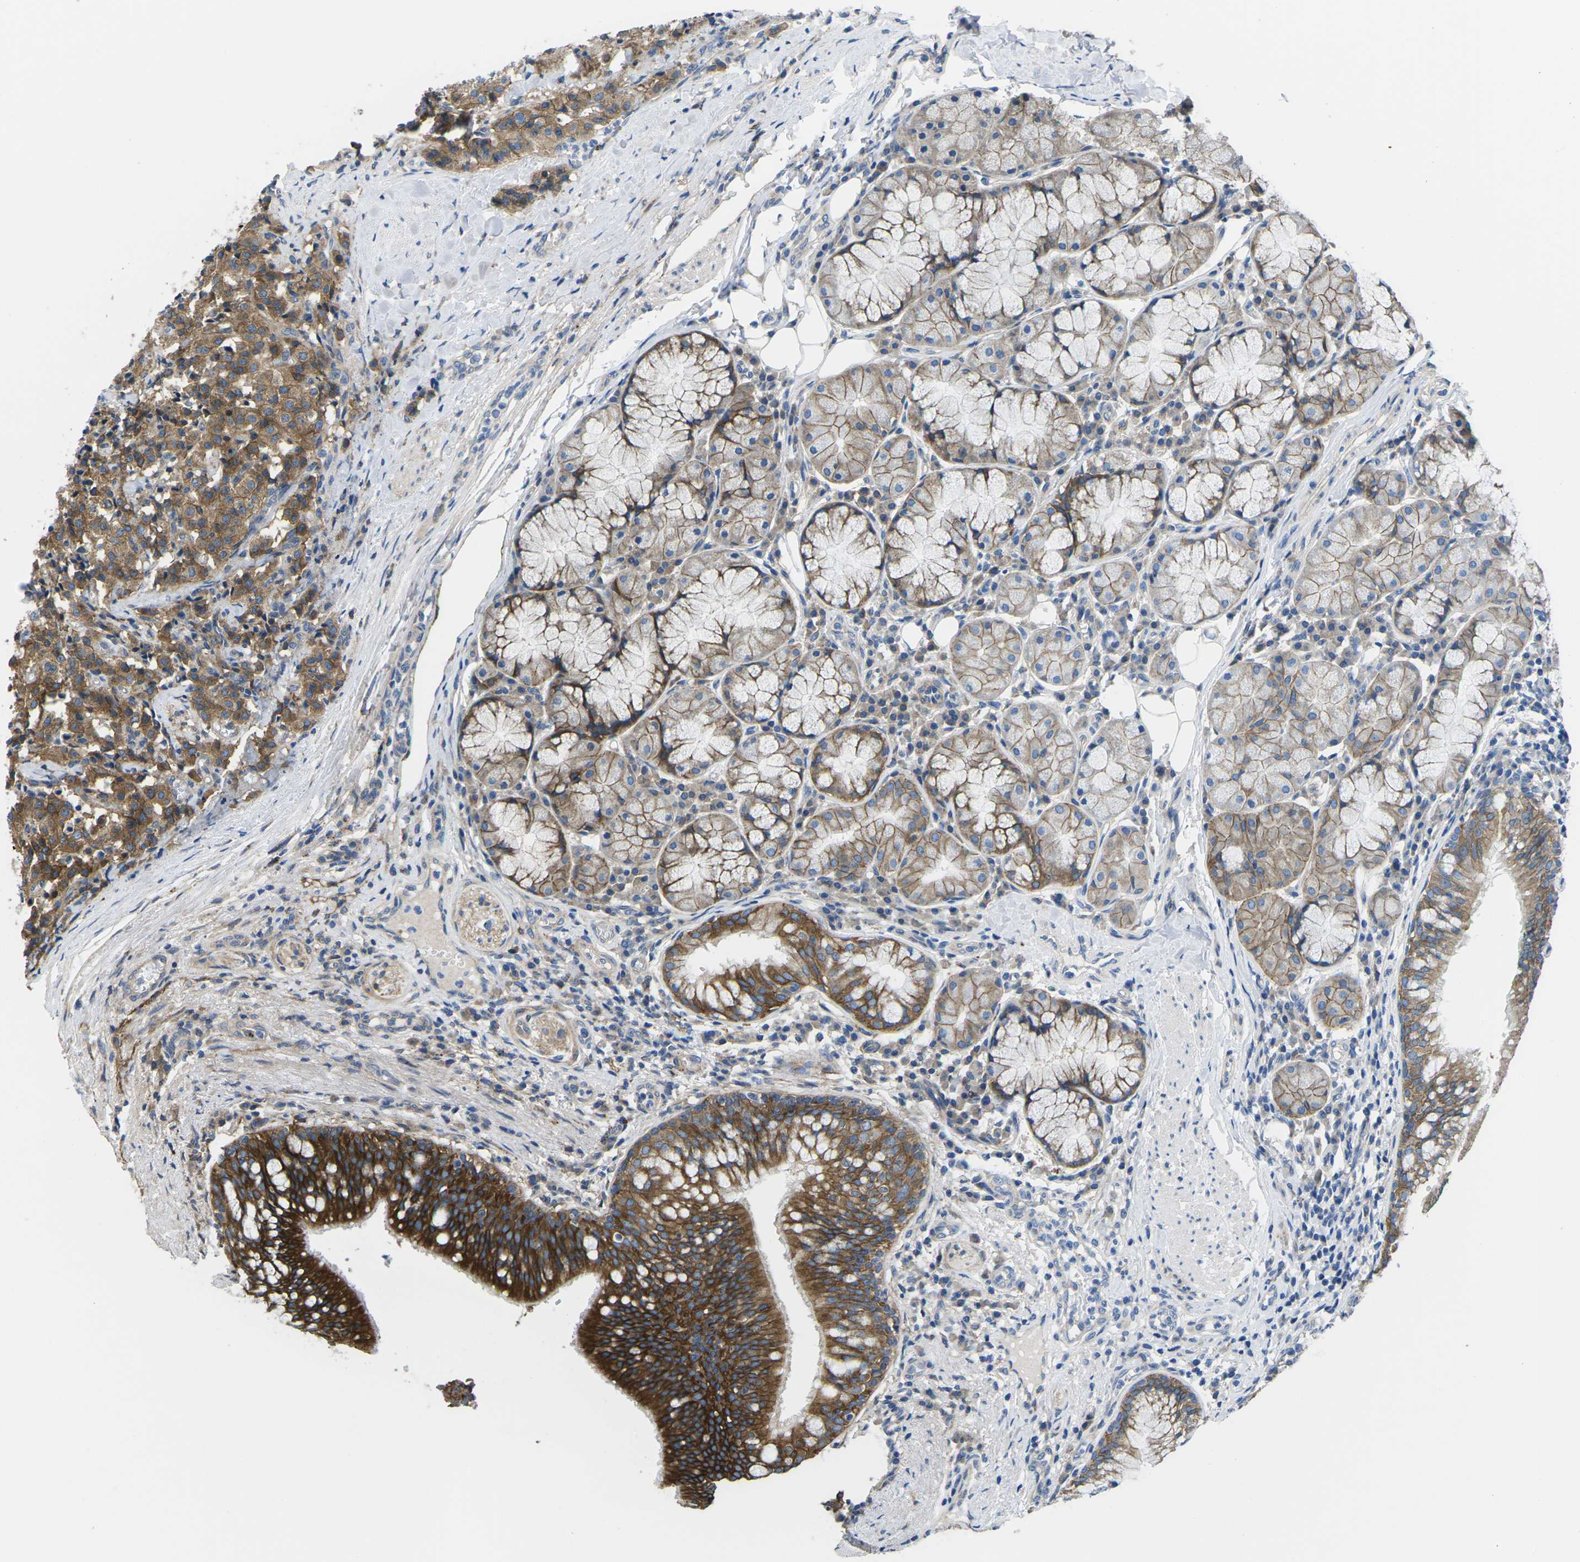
{"staining": {"intensity": "strong", "quantity": ">75%", "location": "cytoplasmic/membranous"}, "tissue": "carcinoid", "cell_type": "Tumor cells", "image_type": "cancer", "snomed": [{"axis": "morphology", "description": "Carcinoid, malignant, NOS"}, {"axis": "topography", "description": "Lung"}], "caption": "About >75% of tumor cells in human malignant carcinoid show strong cytoplasmic/membranous protein positivity as visualized by brown immunohistochemical staining.", "gene": "DLG1", "patient": {"sex": "male", "age": 30}}